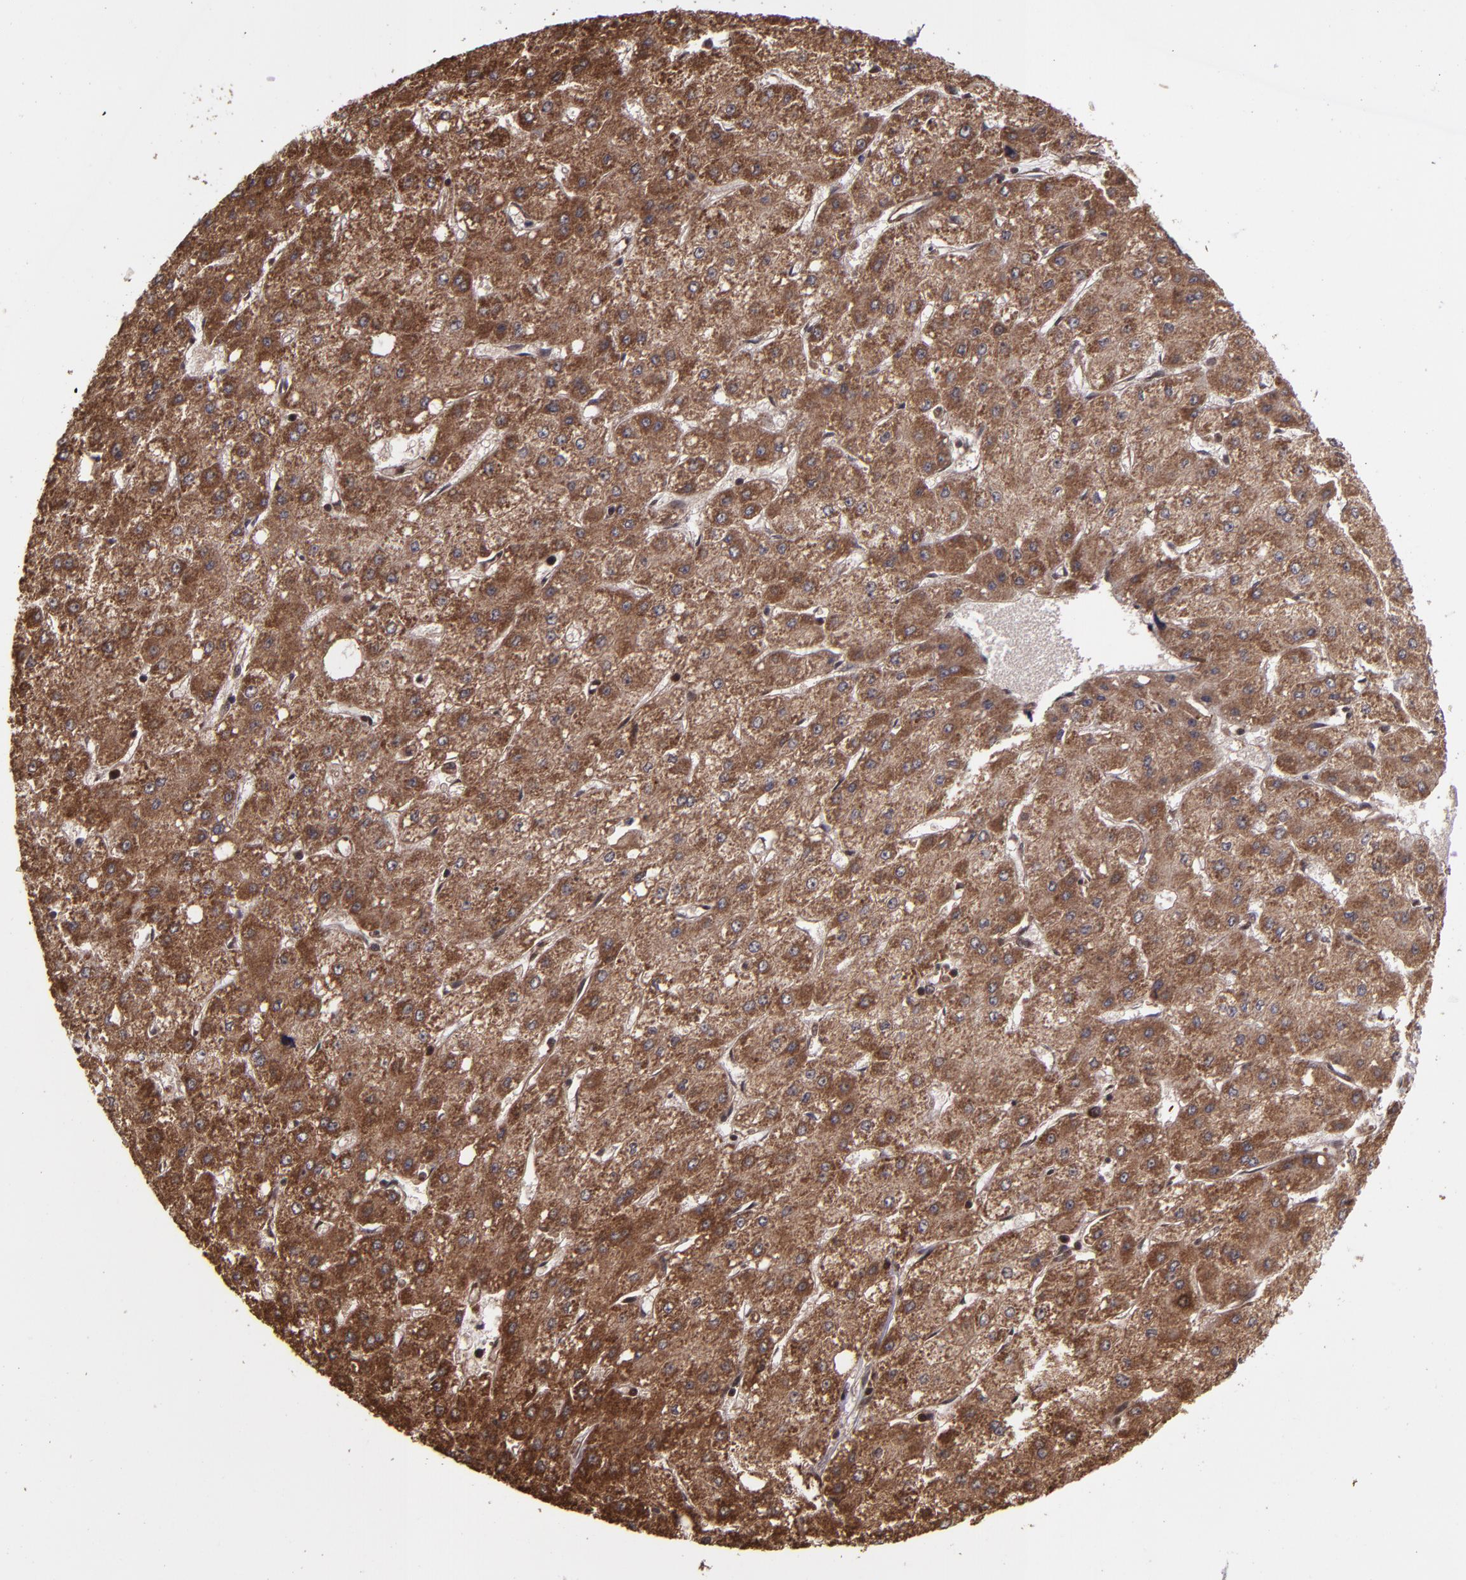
{"staining": {"intensity": "strong", "quantity": ">75%", "location": "cytoplasmic/membranous,nuclear"}, "tissue": "liver cancer", "cell_type": "Tumor cells", "image_type": "cancer", "snomed": [{"axis": "morphology", "description": "Carcinoma, Hepatocellular, NOS"}, {"axis": "topography", "description": "Liver"}], "caption": "Liver cancer was stained to show a protein in brown. There is high levels of strong cytoplasmic/membranous and nuclear expression in approximately >75% of tumor cells.", "gene": "EIF4ENIF1", "patient": {"sex": "female", "age": 52}}